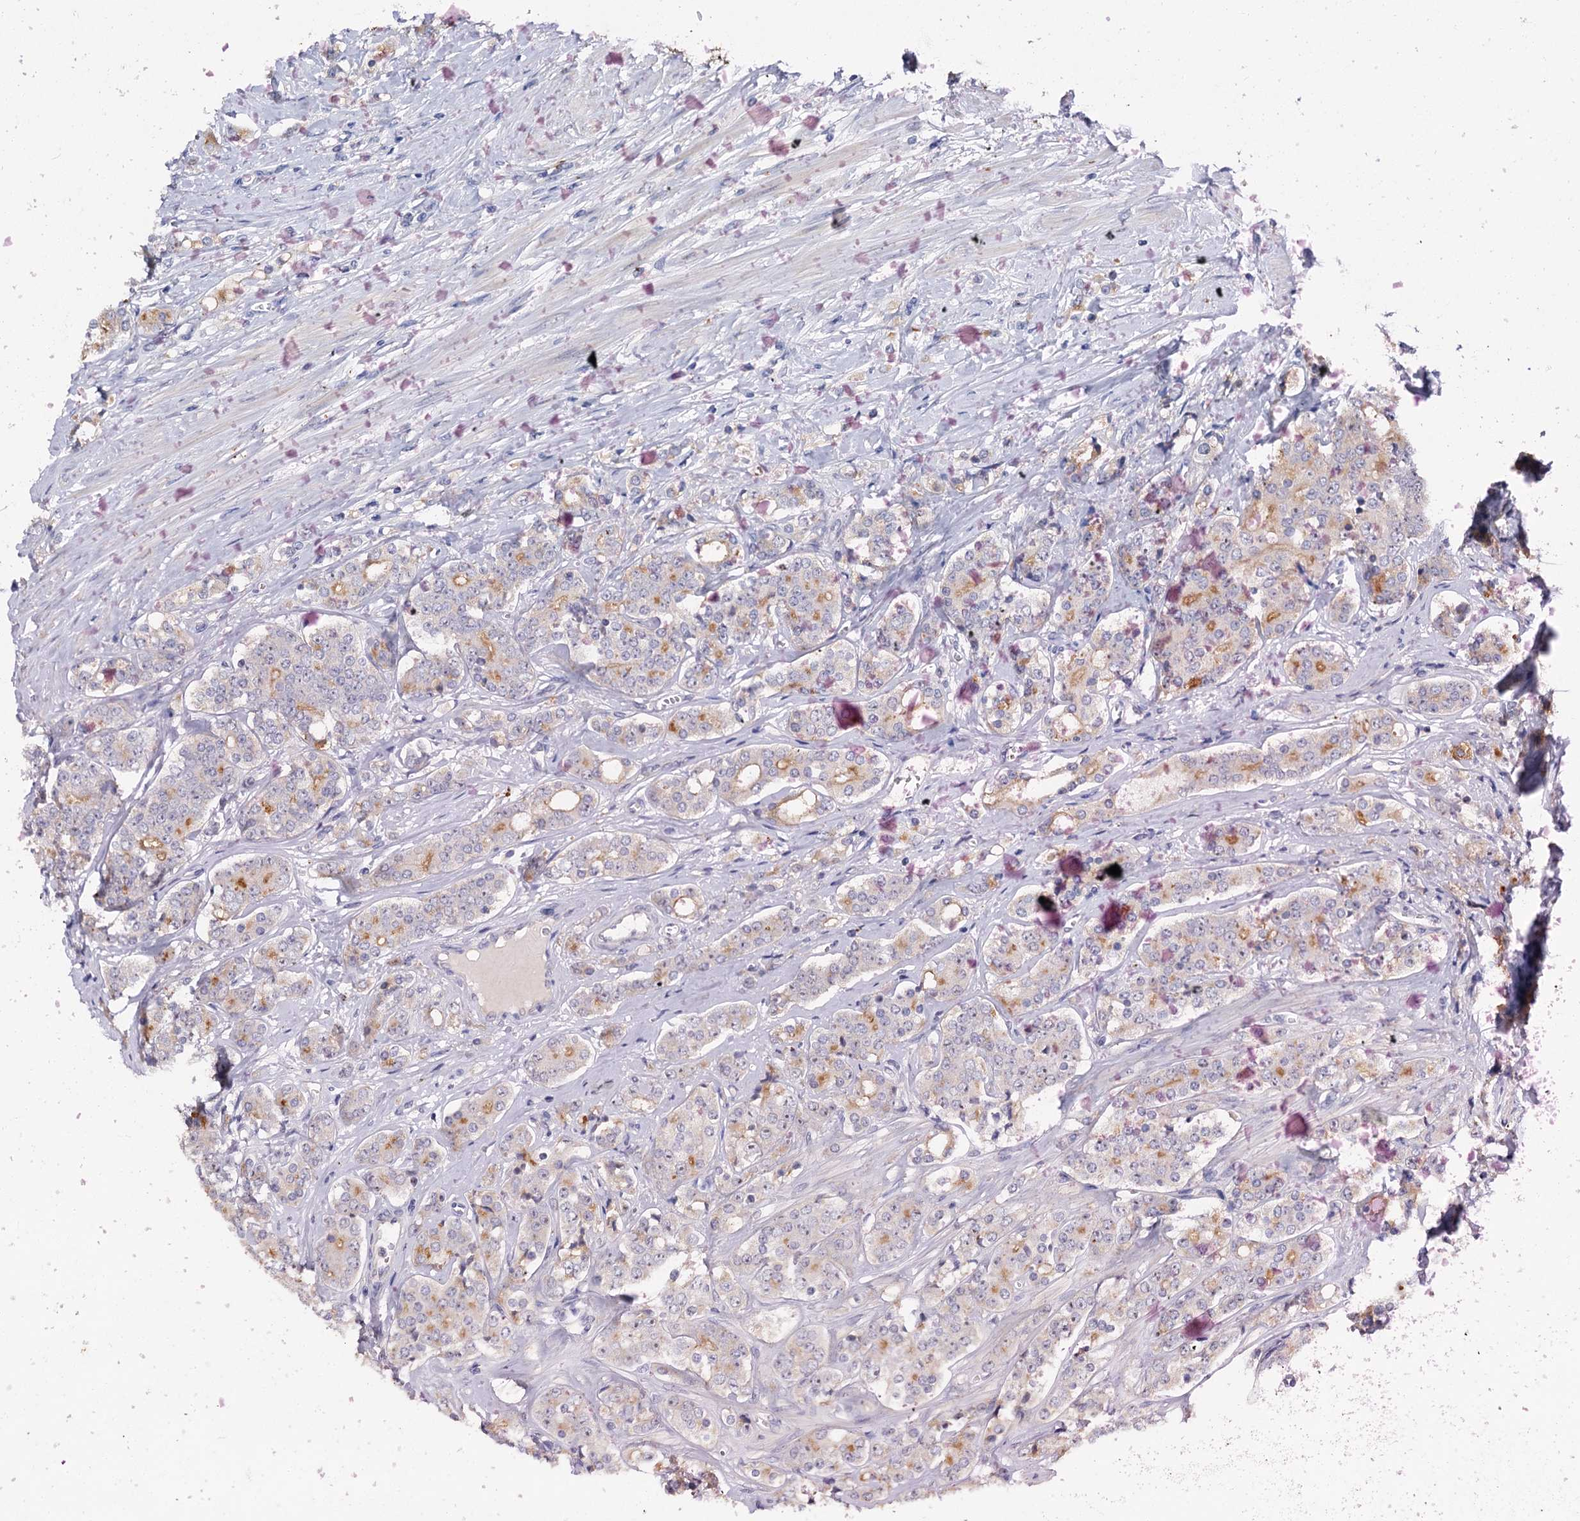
{"staining": {"intensity": "weak", "quantity": "<25%", "location": "cytoplasmic/membranous"}, "tissue": "prostate cancer", "cell_type": "Tumor cells", "image_type": "cancer", "snomed": [{"axis": "morphology", "description": "Adenocarcinoma, High grade"}, {"axis": "topography", "description": "Prostate"}], "caption": "Photomicrograph shows no protein positivity in tumor cells of prostate cancer tissue.", "gene": "ATP9A", "patient": {"sex": "male", "age": 62}}